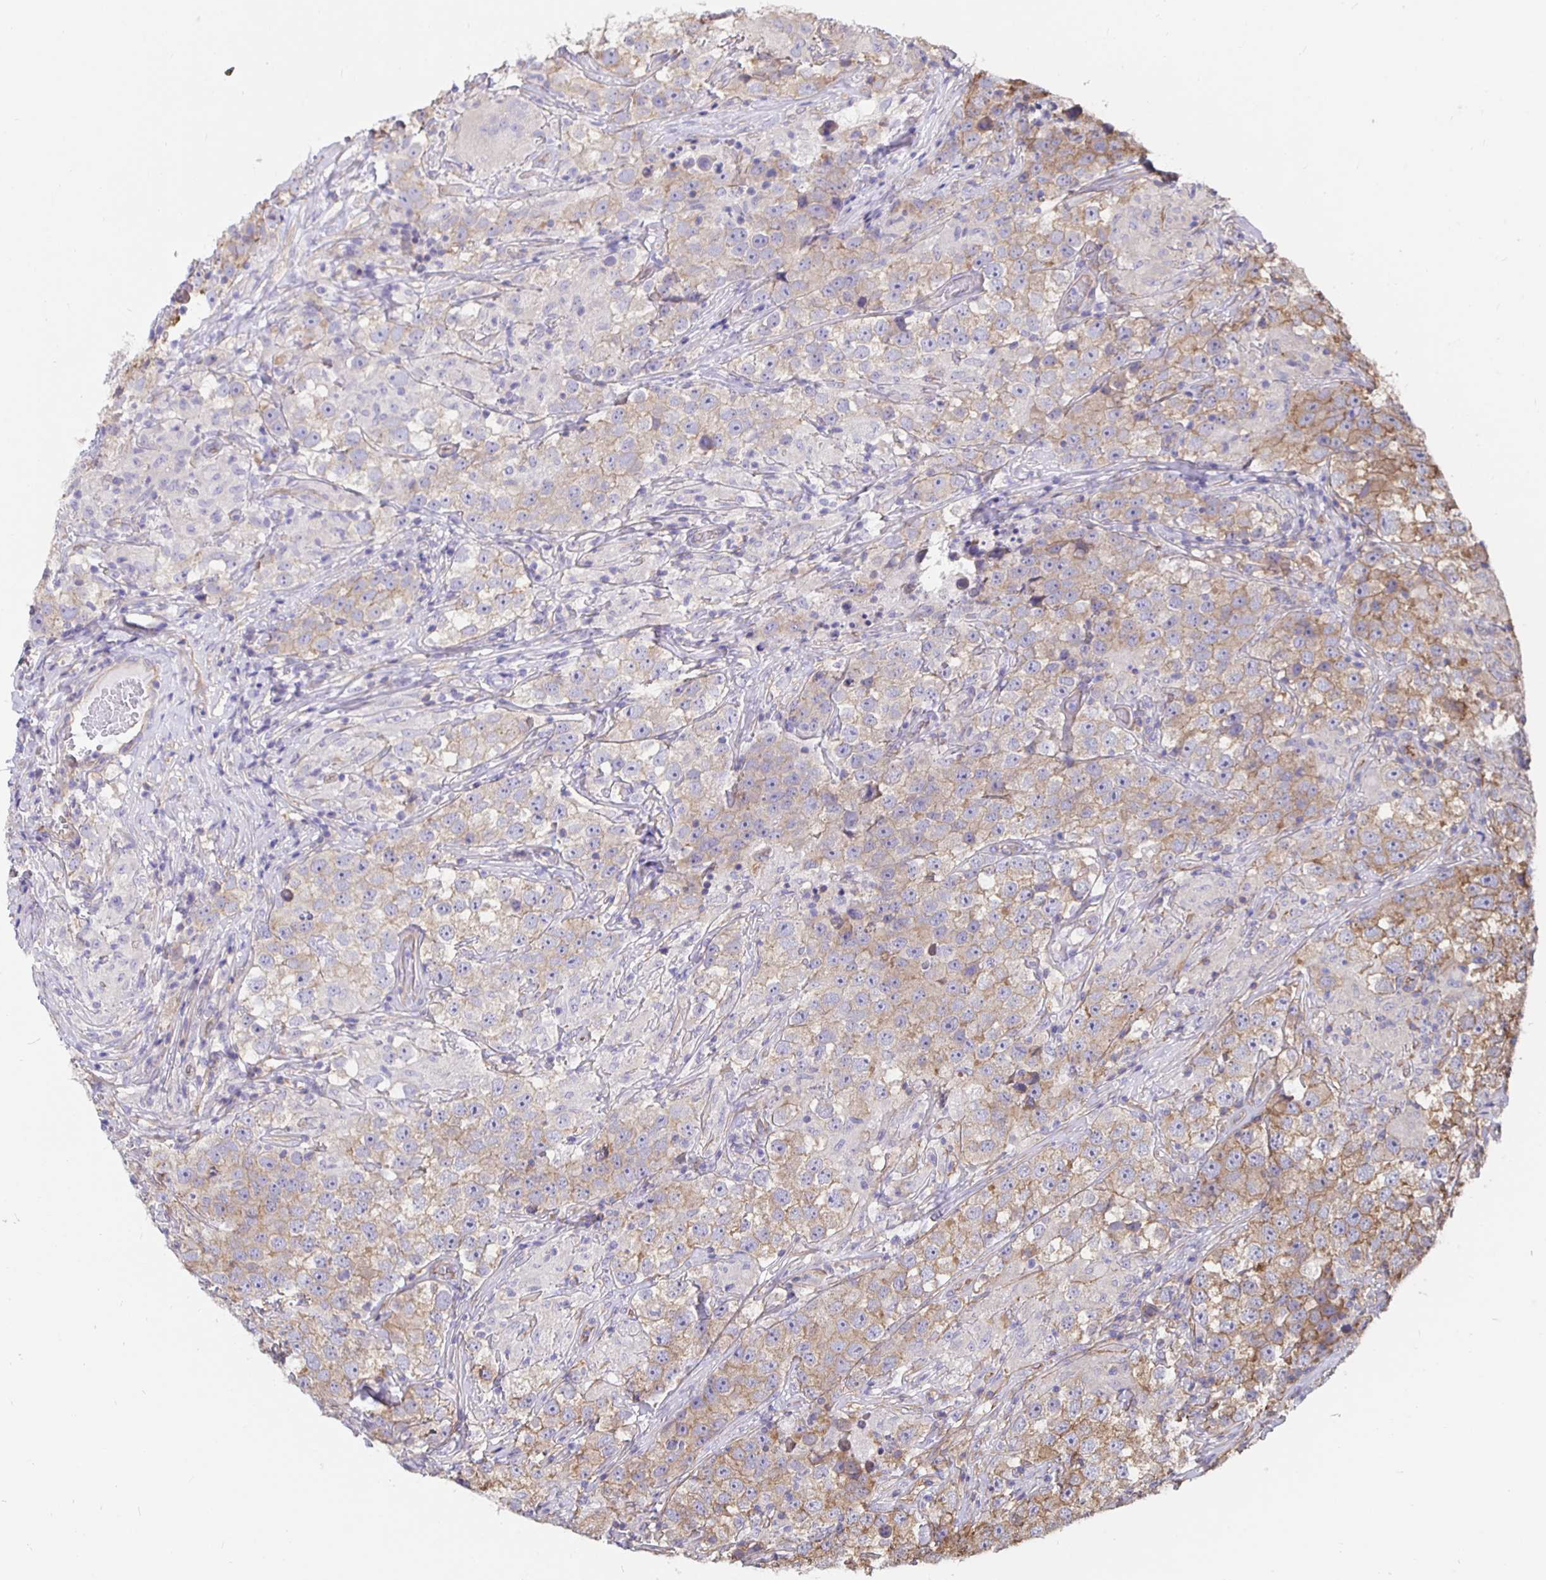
{"staining": {"intensity": "moderate", "quantity": "<25%", "location": "cytoplasmic/membranous"}, "tissue": "testis cancer", "cell_type": "Tumor cells", "image_type": "cancer", "snomed": [{"axis": "morphology", "description": "Seminoma, NOS"}, {"axis": "topography", "description": "Testis"}], "caption": "Immunohistochemical staining of human testis cancer displays low levels of moderate cytoplasmic/membranous protein positivity in approximately <25% of tumor cells.", "gene": "ARHGEF39", "patient": {"sex": "male", "age": 46}}